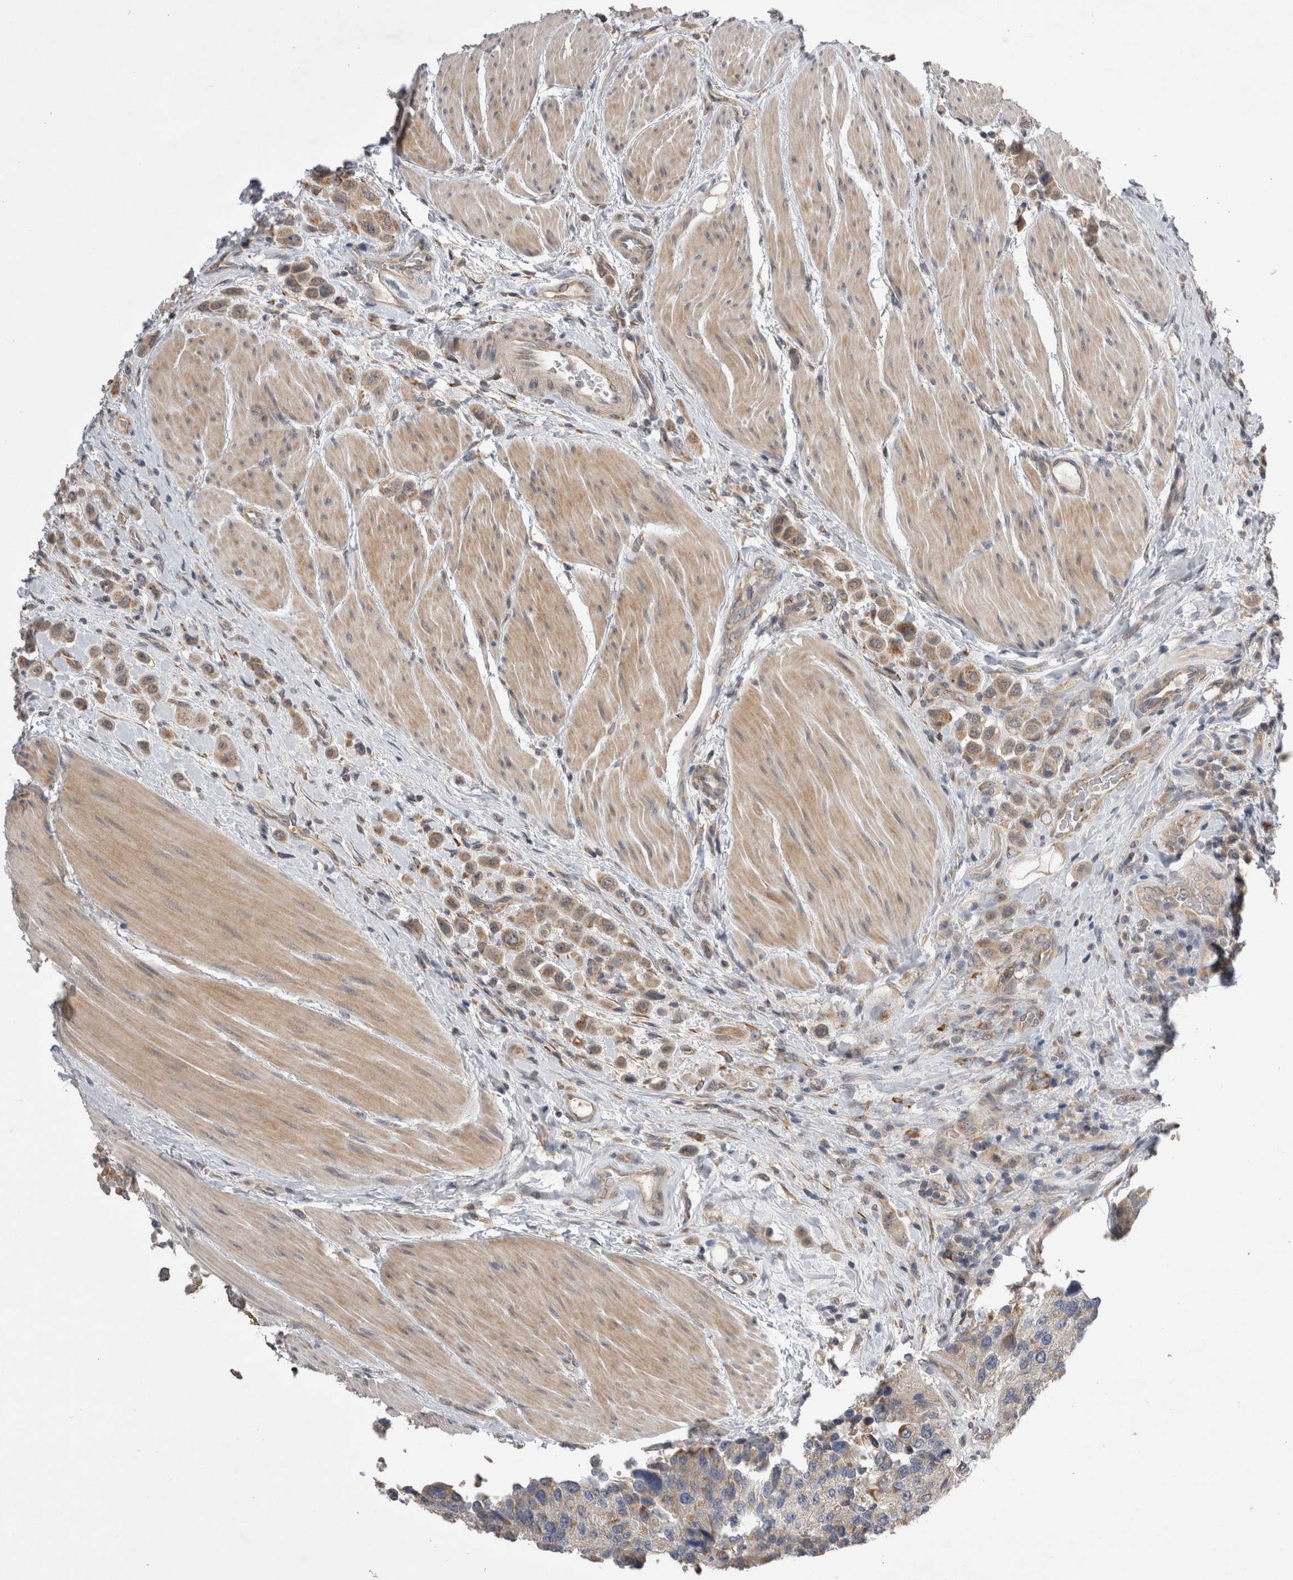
{"staining": {"intensity": "weak", "quantity": ">75%", "location": "cytoplasmic/membranous"}, "tissue": "urothelial cancer", "cell_type": "Tumor cells", "image_type": "cancer", "snomed": [{"axis": "morphology", "description": "Urothelial carcinoma, High grade"}, {"axis": "topography", "description": "Urinary bladder"}], "caption": "Weak cytoplasmic/membranous staining is seen in about >75% of tumor cells in urothelial cancer.", "gene": "ARHGAP29", "patient": {"sex": "male", "age": 50}}